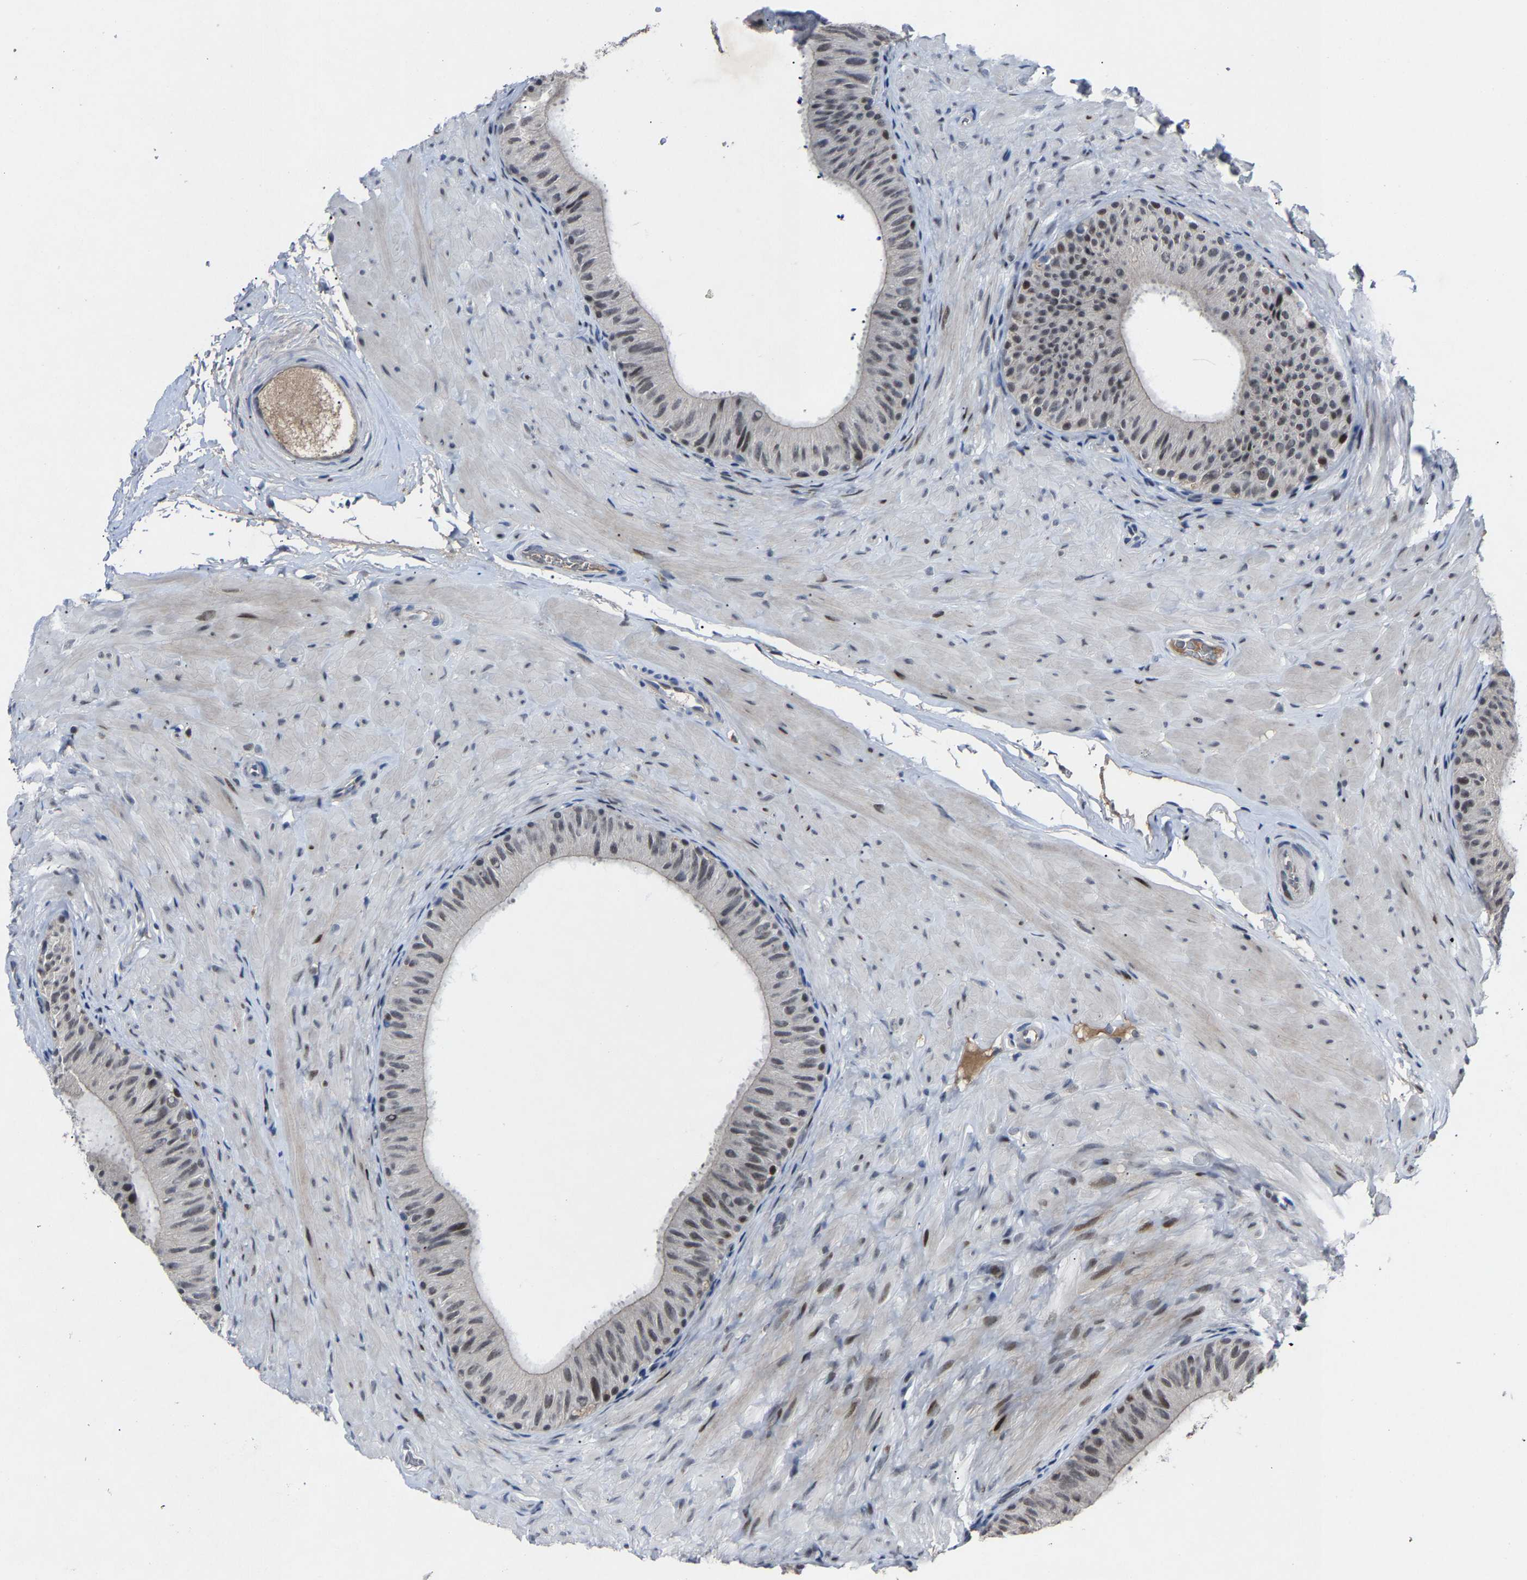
{"staining": {"intensity": "moderate", "quantity": ">75%", "location": "nuclear"}, "tissue": "epididymis", "cell_type": "Glandular cells", "image_type": "normal", "snomed": [{"axis": "morphology", "description": "Normal tissue, NOS"}, {"axis": "topography", "description": "Epididymis"}], "caption": "The micrograph shows staining of benign epididymis, revealing moderate nuclear protein positivity (brown color) within glandular cells. Nuclei are stained in blue.", "gene": "LSM8", "patient": {"sex": "male", "age": 34}}